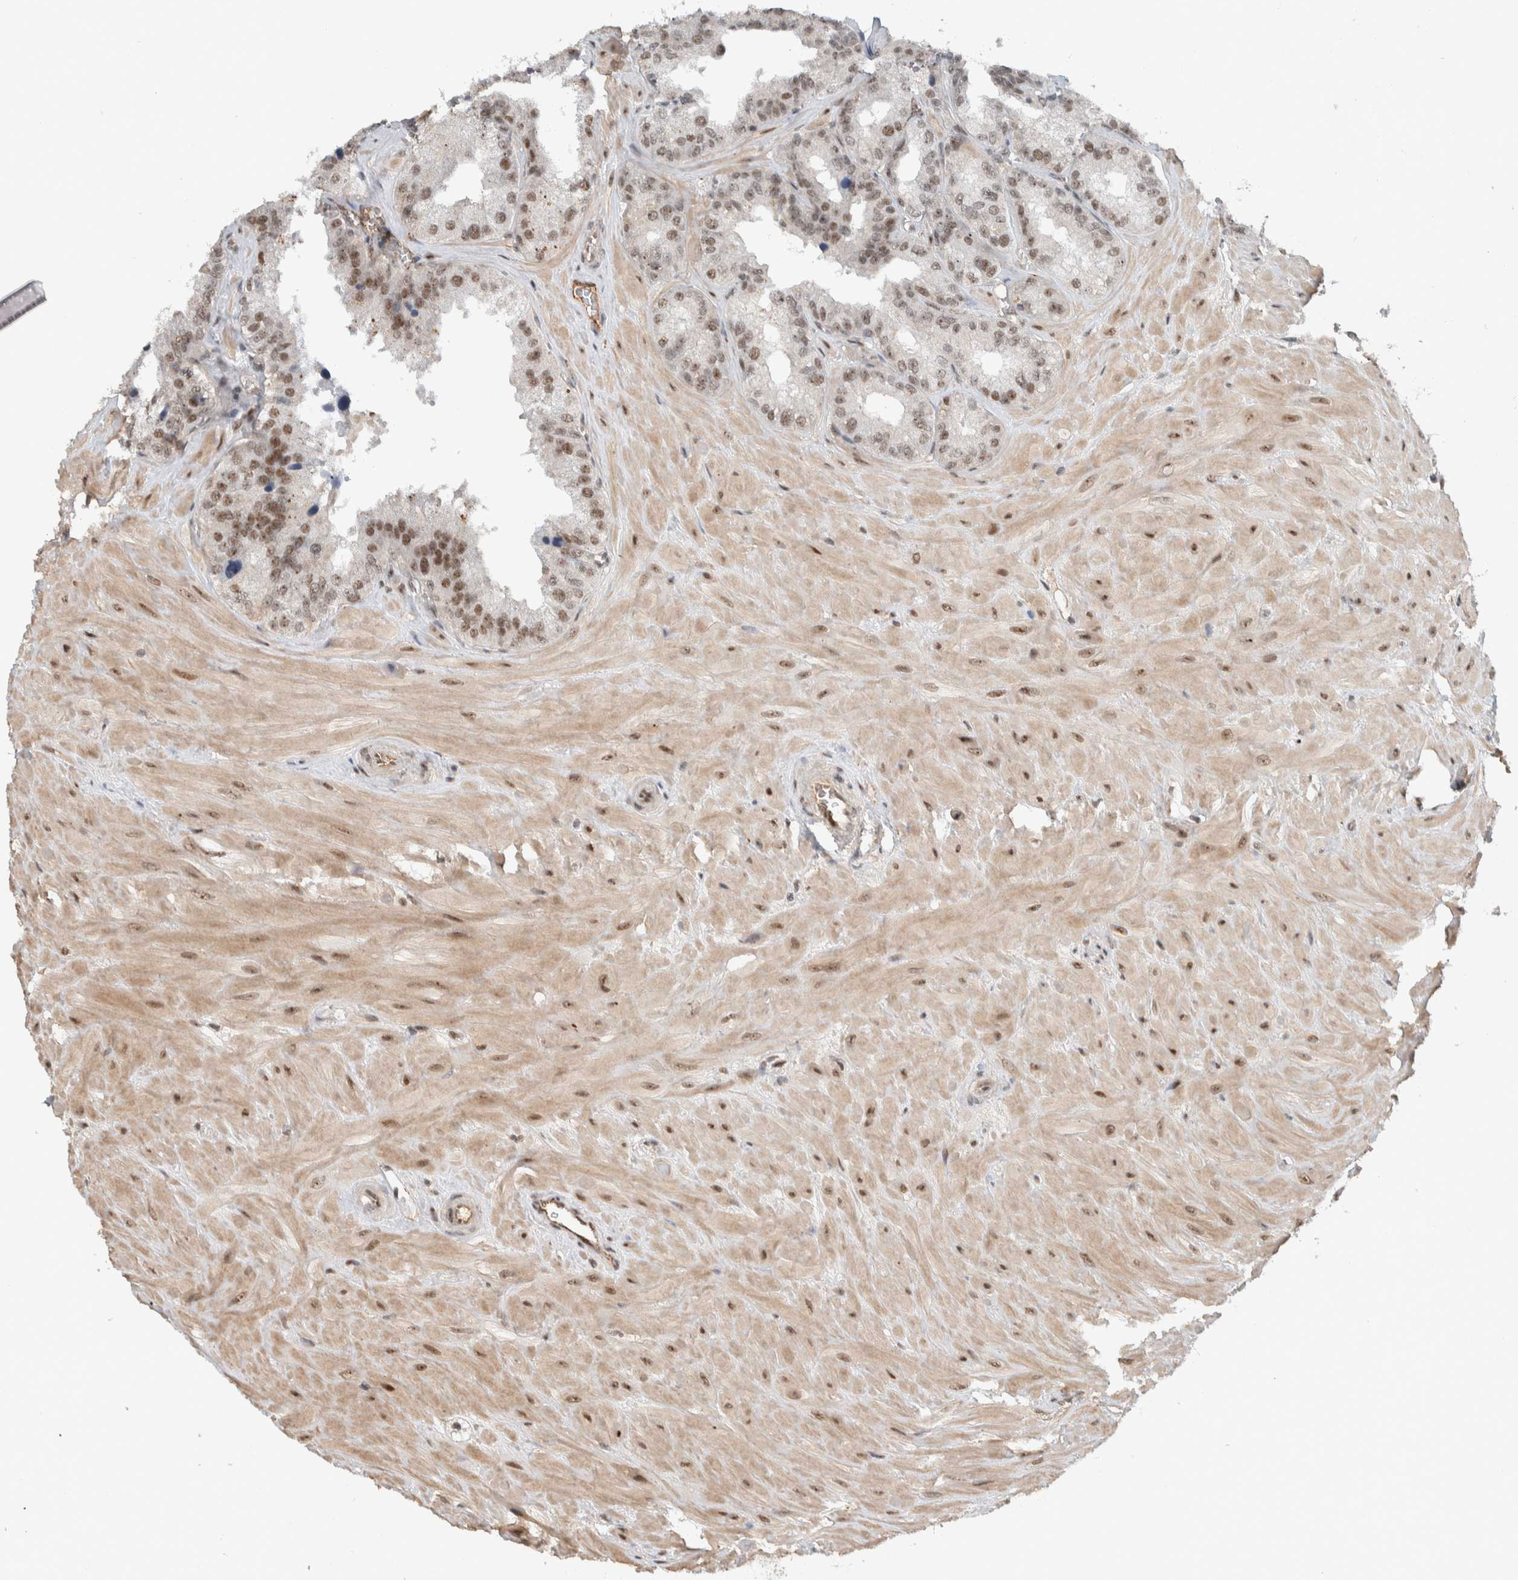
{"staining": {"intensity": "moderate", "quantity": "25%-75%", "location": "nuclear"}, "tissue": "seminal vesicle", "cell_type": "Glandular cells", "image_type": "normal", "snomed": [{"axis": "morphology", "description": "Normal tissue, NOS"}, {"axis": "topography", "description": "Prostate"}, {"axis": "topography", "description": "Seminal veicle"}], "caption": "Protein analysis of benign seminal vesicle demonstrates moderate nuclear expression in about 25%-75% of glandular cells.", "gene": "ZFP91", "patient": {"sex": "male", "age": 51}}